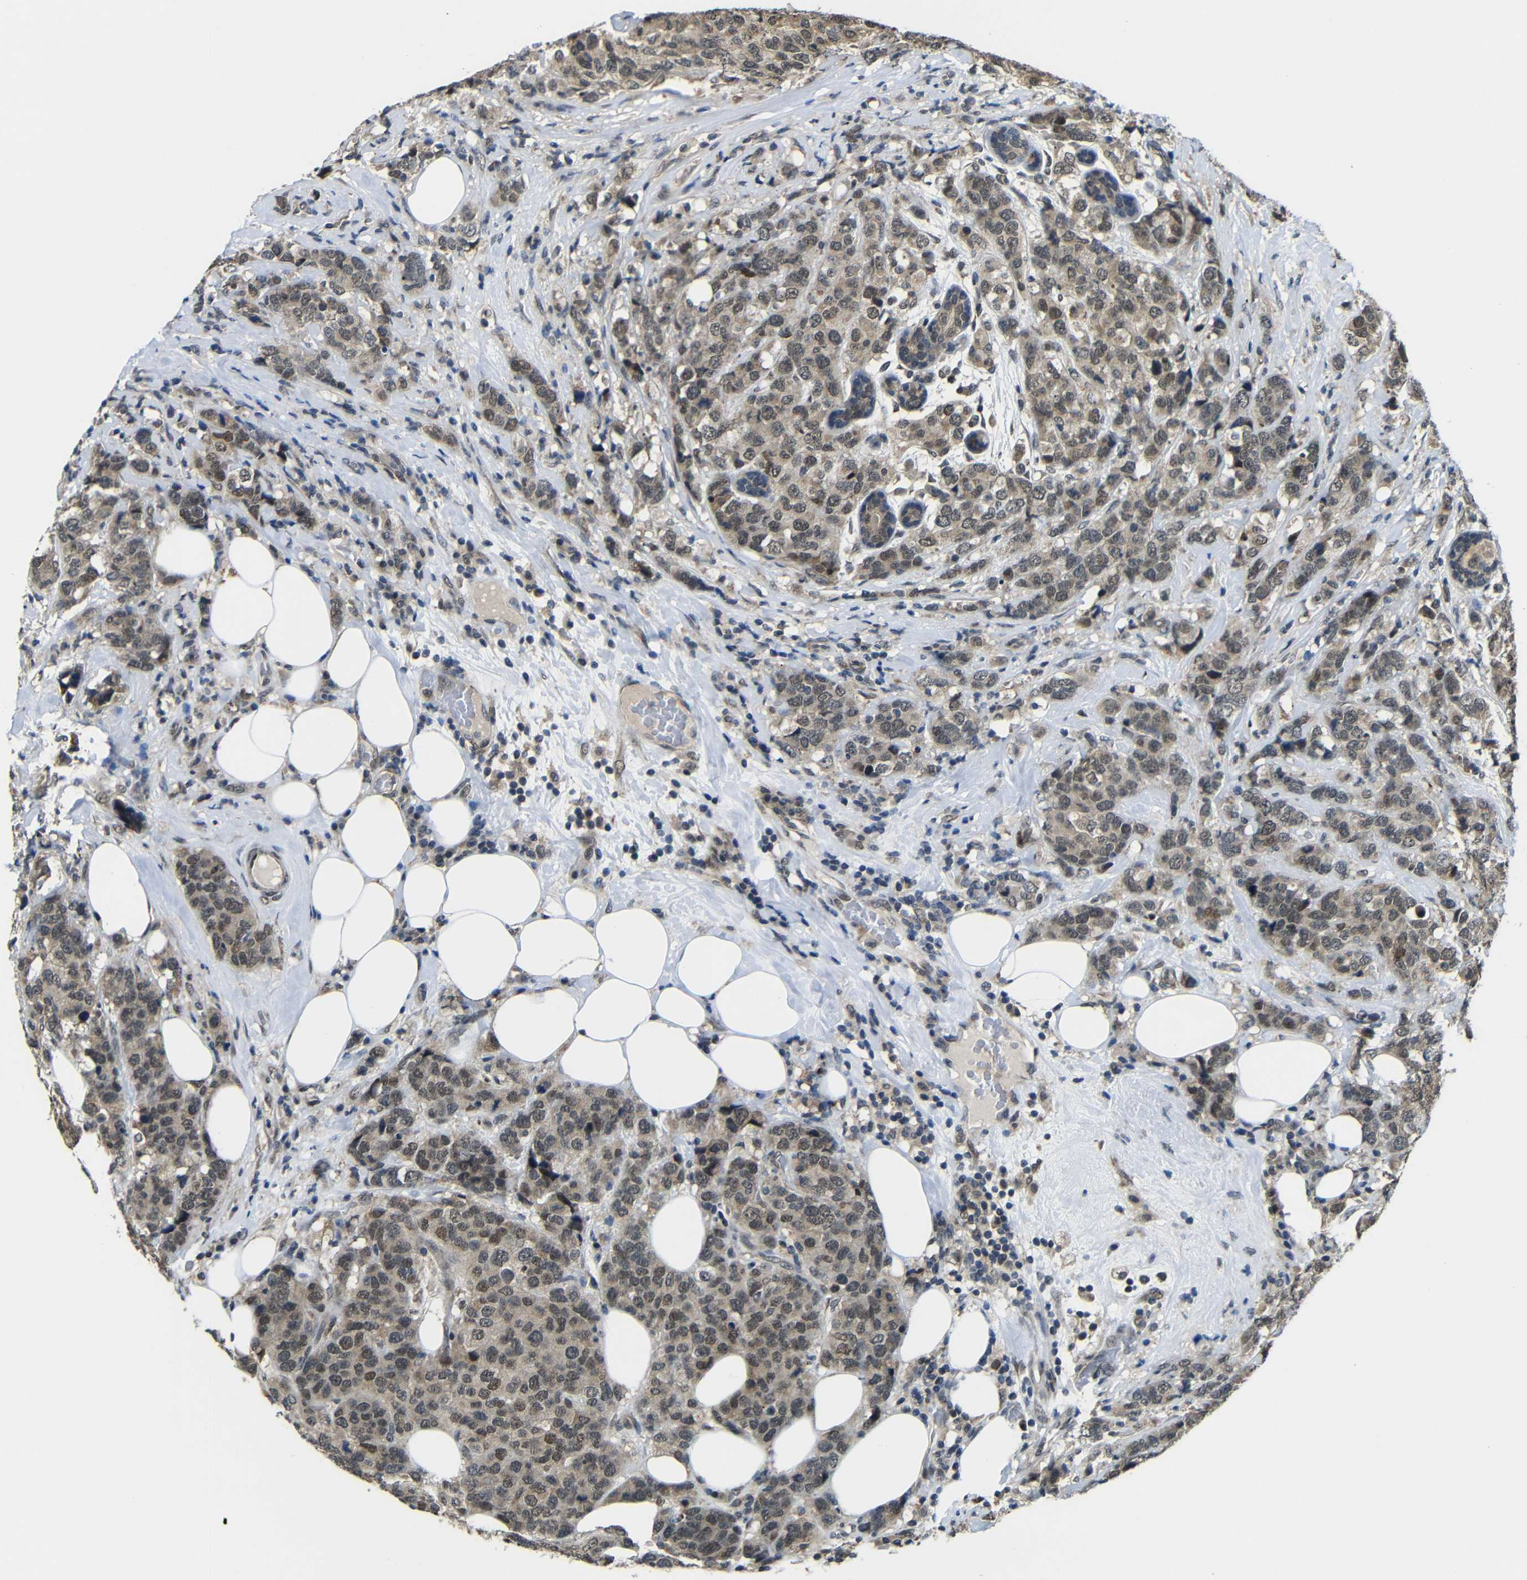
{"staining": {"intensity": "moderate", "quantity": ">75%", "location": "cytoplasmic/membranous"}, "tissue": "breast cancer", "cell_type": "Tumor cells", "image_type": "cancer", "snomed": [{"axis": "morphology", "description": "Lobular carcinoma"}, {"axis": "topography", "description": "Breast"}], "caption": "Immunohistochemistry (IHC) micrograph of neoplastic tissue: breast cancer stained using immunohistochemistry shows medium levels of moderate protein expression localized specifically in the cytoplasmic/membranous of tumor cells, appearing as a cytoplasmic/membranous brown color.", "gene": "FAM172A", "patient": {"sex": "female", "age": 59}}